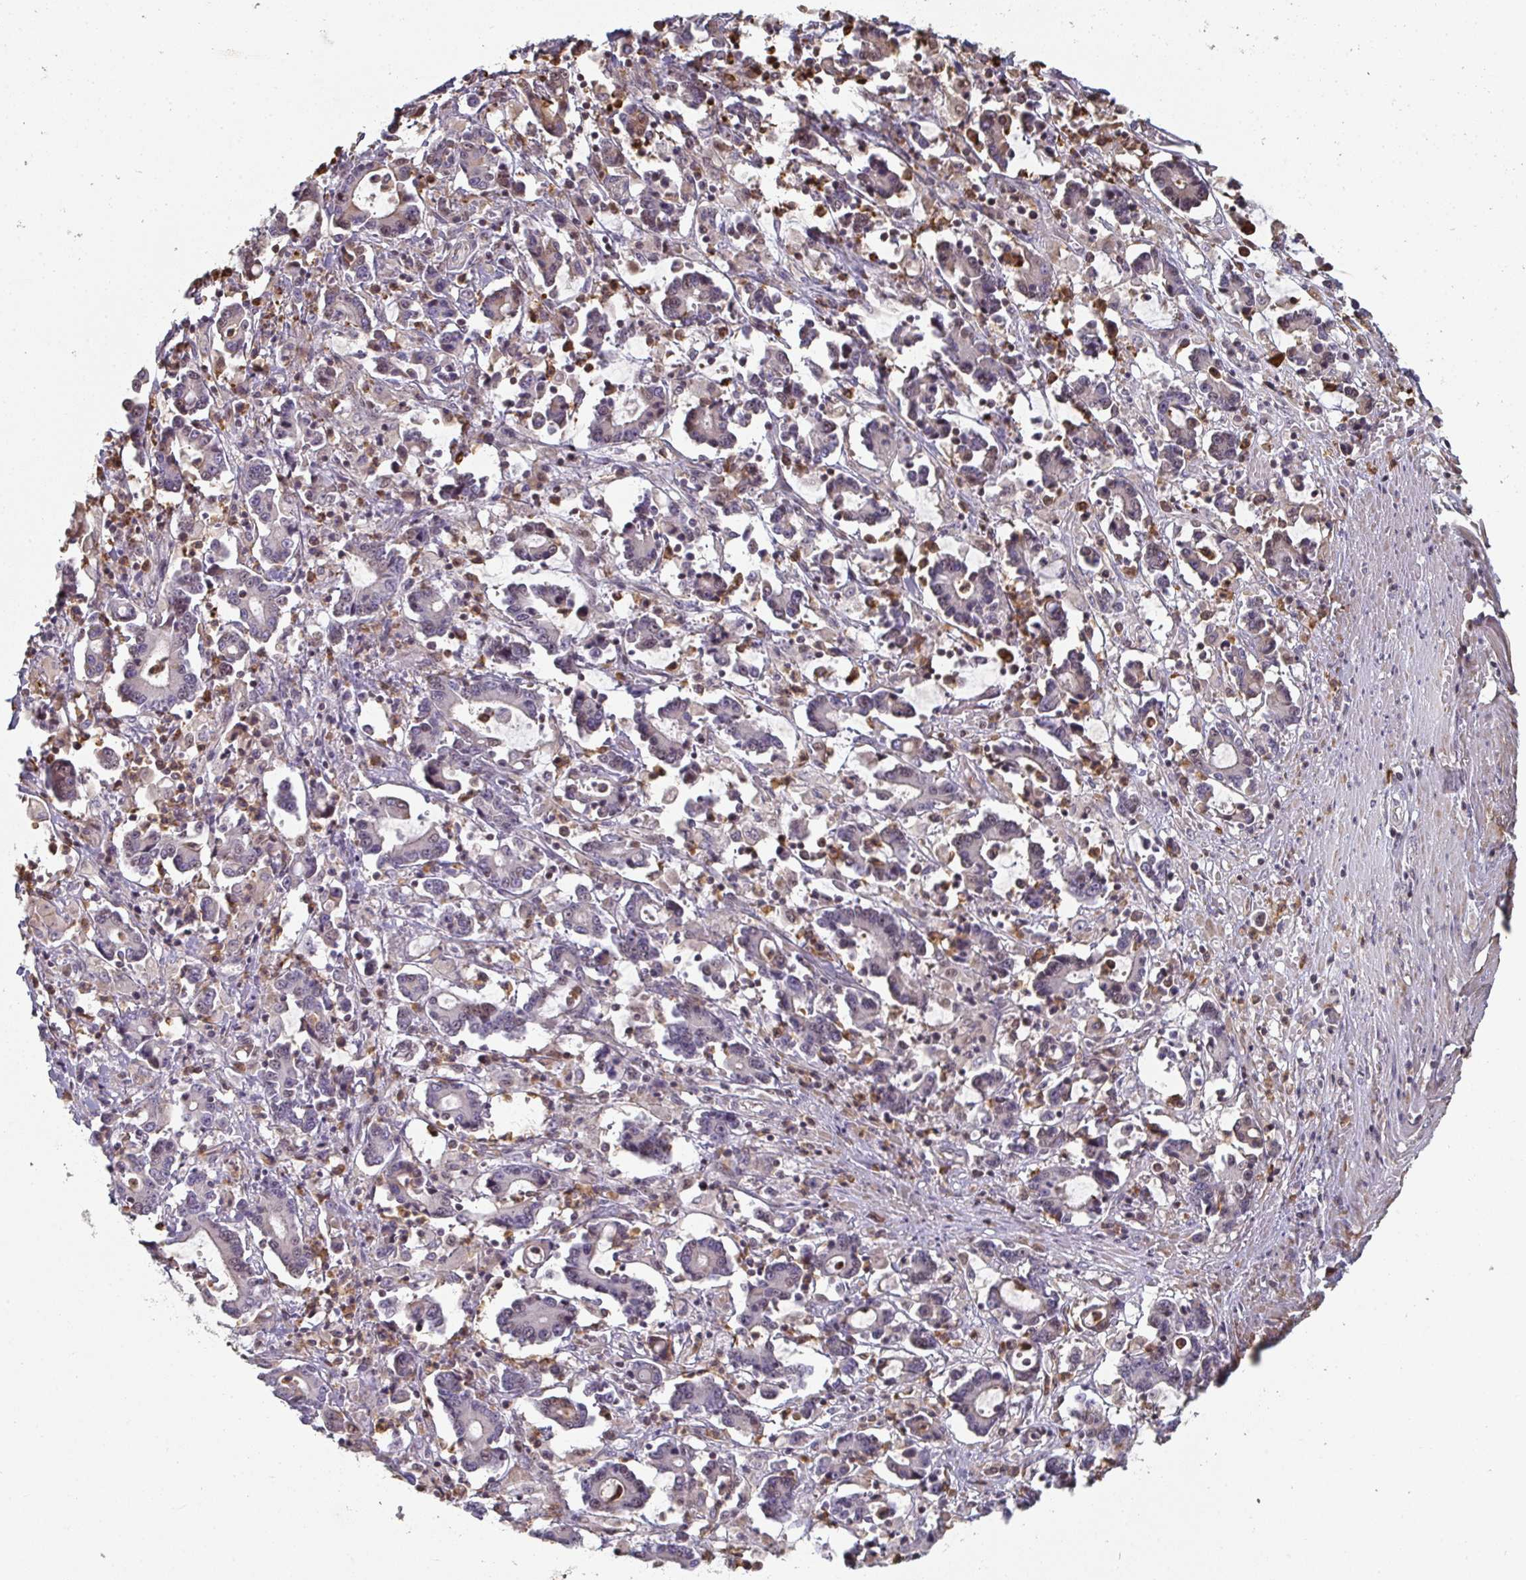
{"staining": {"intensity": "negative", "quantity": "none", "location": "none"}, "tissue": "stomach cancer", "cell_type": "Tumor cells", "image_type": "cancer", "snomed": [{"axis": "morphology", "description": "Adenocarcinoma, NOS"}, {"axis": "topography", "description": "Stomach, upper"}], "caption": "Stomach cancer (adenocarcinoma) was stained to show a protein in brown. There is no significant staining in tumor cells.", "gene": "A1CF", "patient": {"sex": "male", "age": 68}}